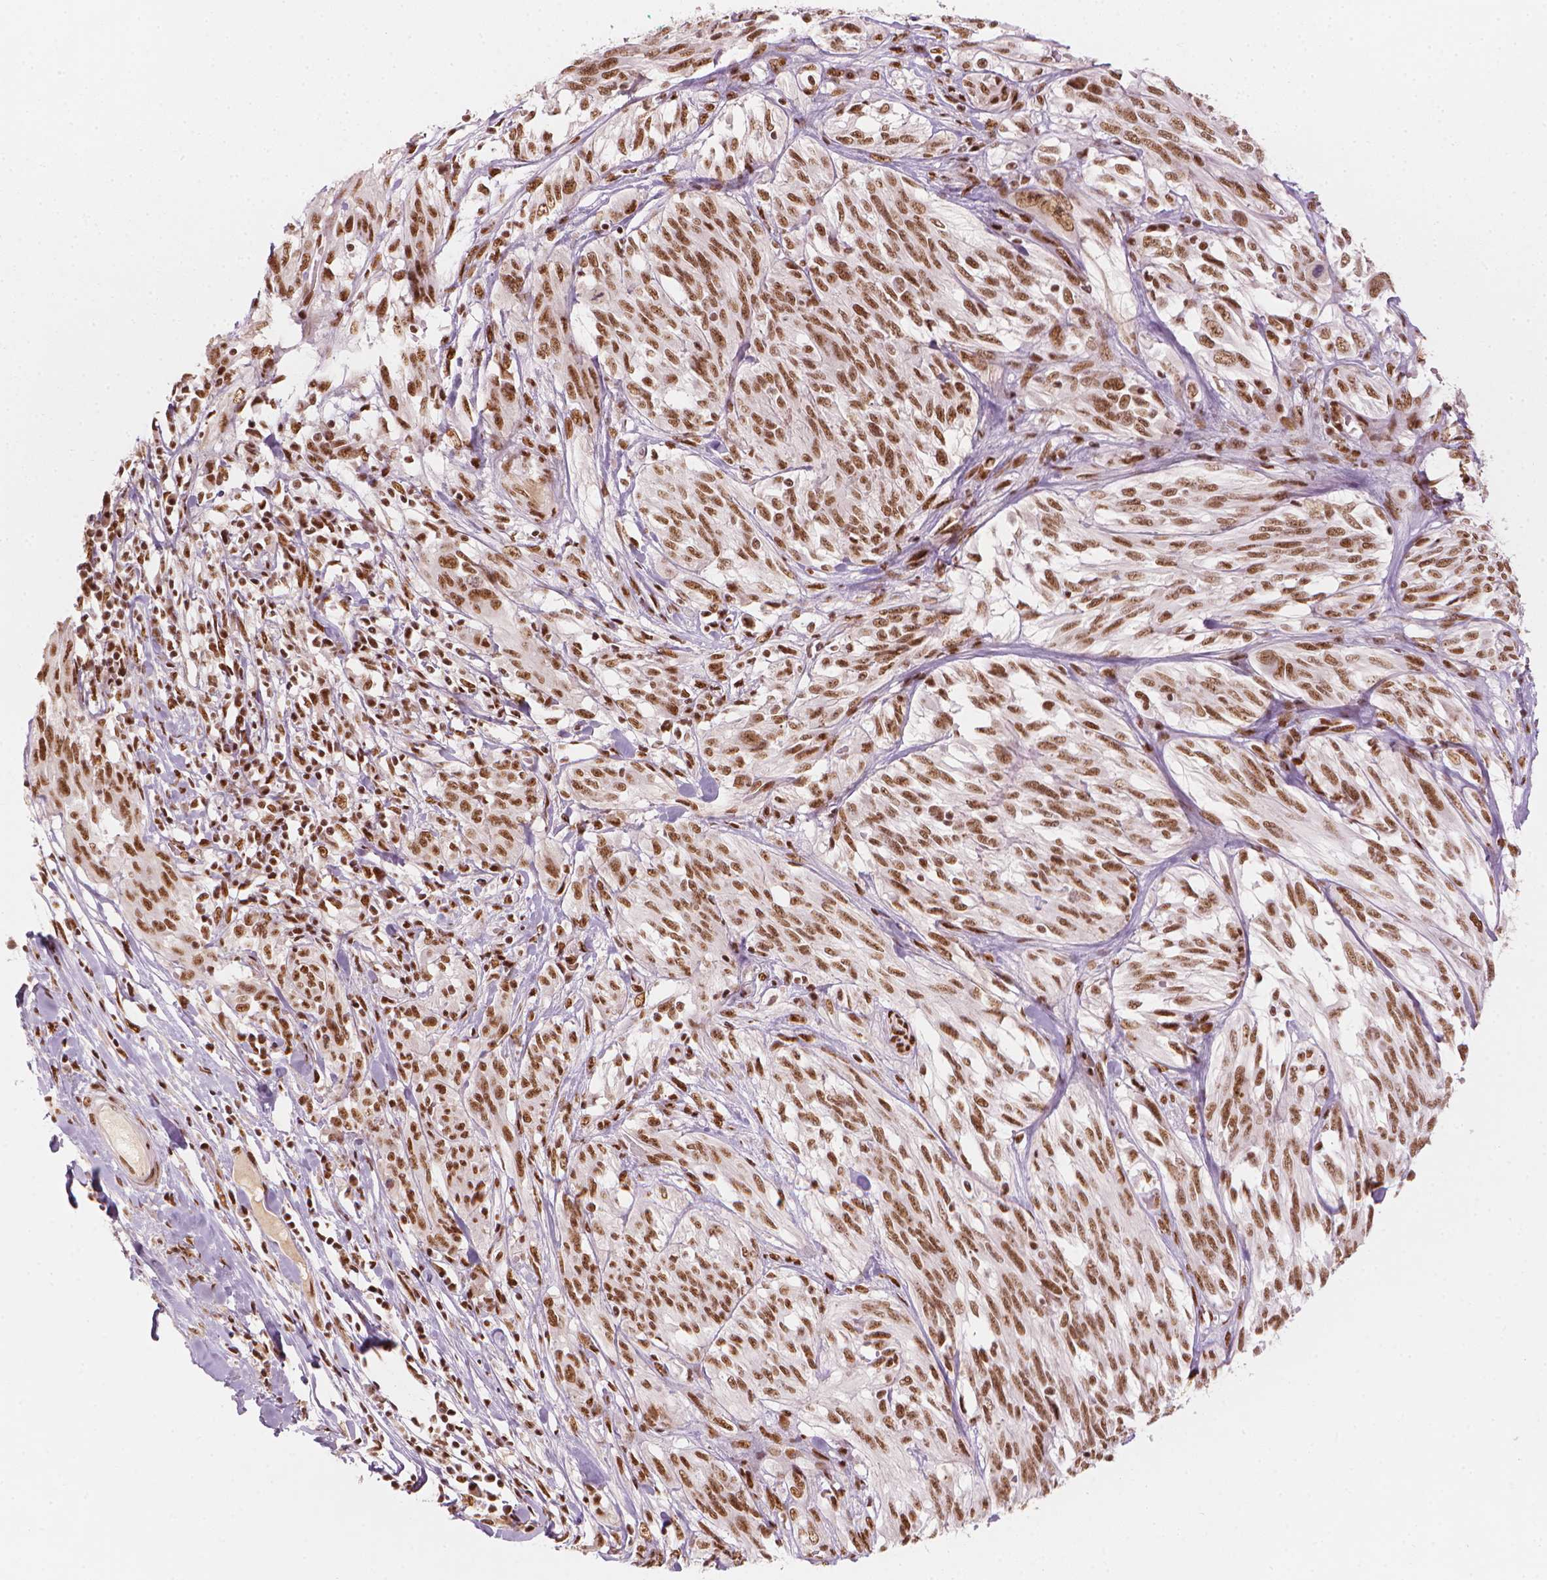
{"staining": {"intensity": "moderate", "quantity": ">75%", "location": "nuclear"}, "tissue": "melanoma", "cell_type": "Tumor cells", "image_type": "cancer", "snomed": [{"axis": "morphology", "description": "Malignant melanoma, NOS"}, {"axis": "topography", "description": "Skin"}], "caption": "Protein expression analysis of human malignant melanoma reveals moderate nuclear positivity in approximately >75% of tumor cells.", "gene": "ELF2", "patient": {"sex": "female", "age": 91}}